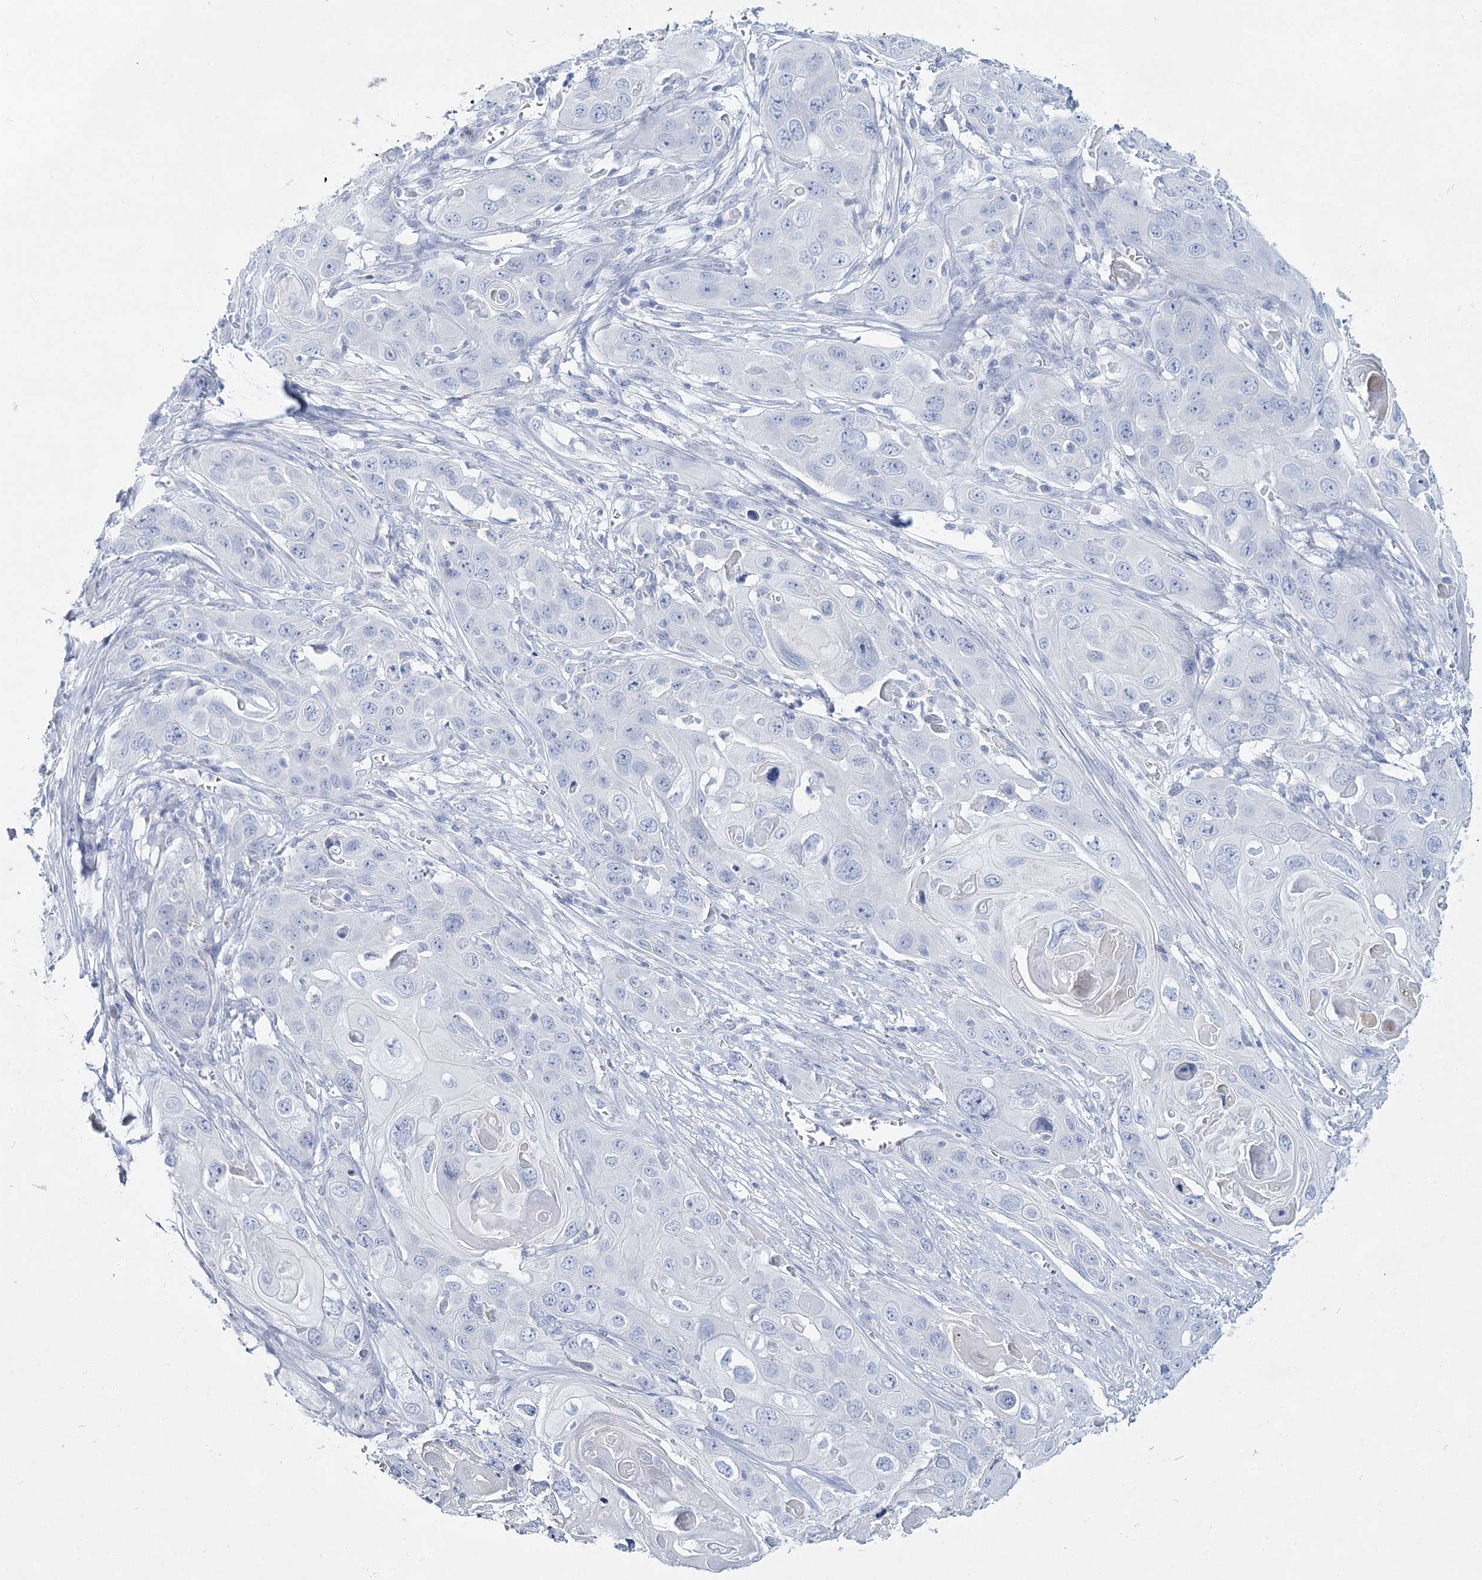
{"staining": {"intensity": "negative", "quantity": "none", "location": "none"}, "tissue": "skin cancer", "cell_type": "Tumor cells", "image_type": "cancer", "snomed": [{"axis": "morphology", "description": "Squamous cell carcinoma, NOS"}, {"axis": "topography", "description": "Skin"}], "caption": "Human skin squamous cell carcinoma stained for a protein using immunohistochemistry (IHC) exhibits no positivity in tumor cells.", "gene": "SLC17A2", "patient": {"sex": "male", "age": 55}}